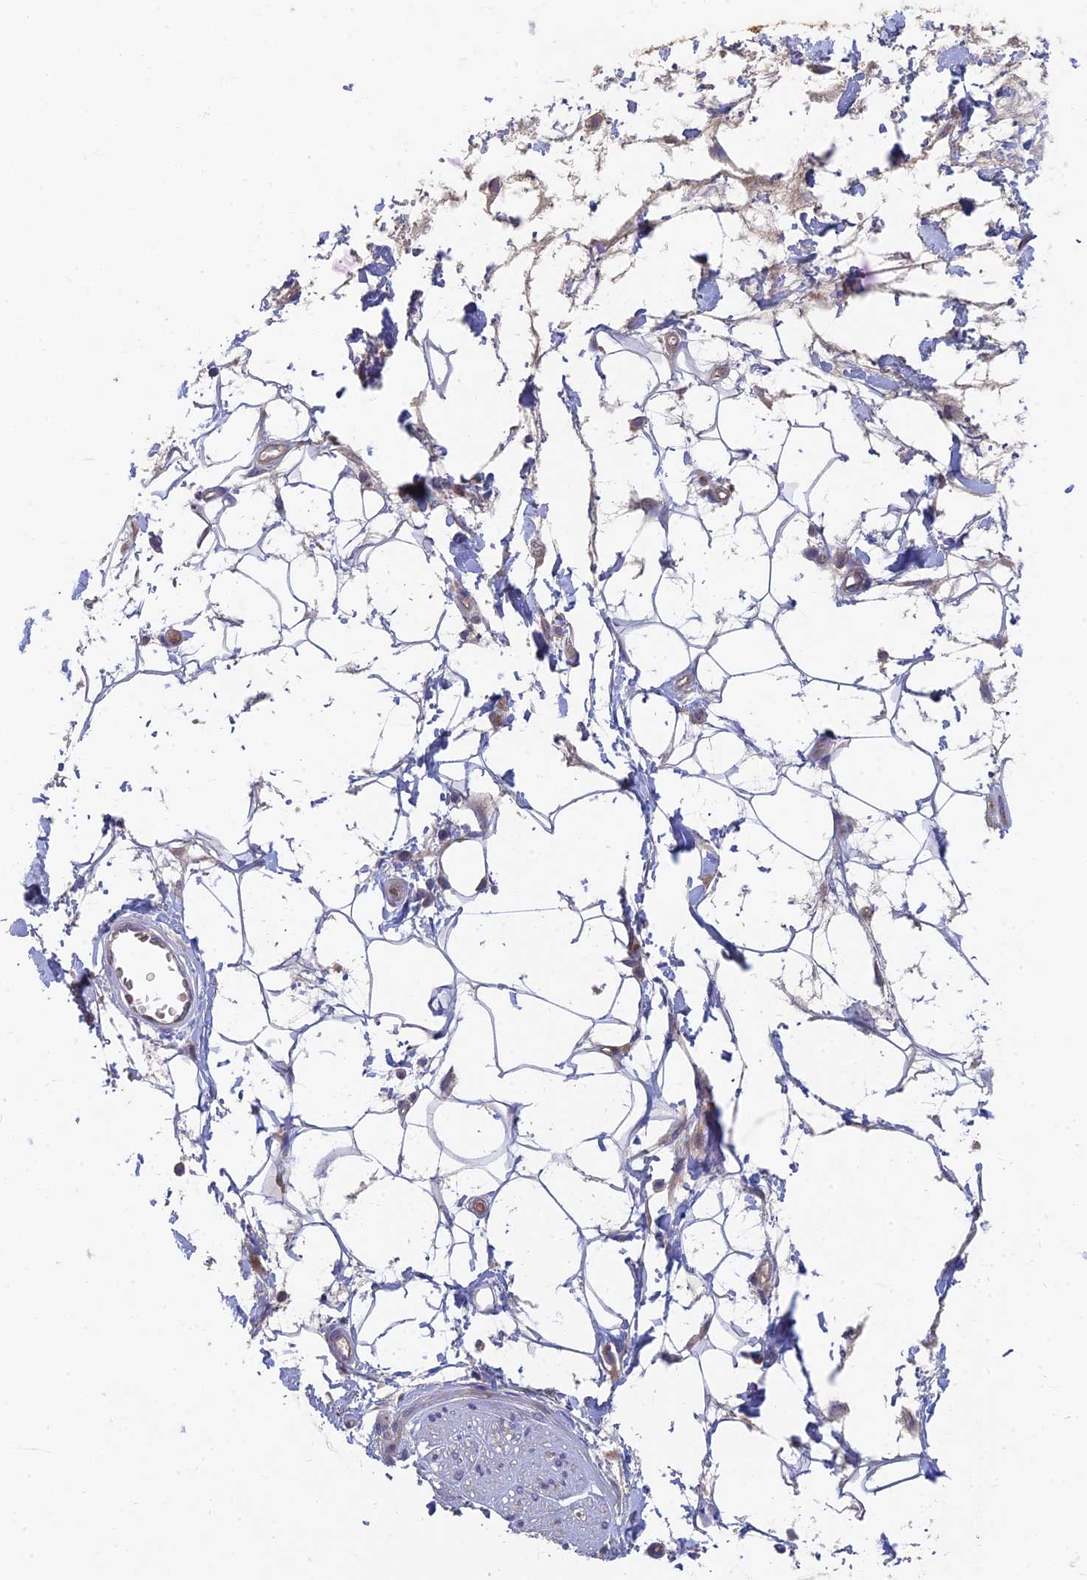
{"staining": {"intensity": "negative", "quantity": "none", "location": "none"}, "tissue": "adipose tissue", "cell_type": "Adipocytes", "image_type": "normal", "snomed": [{"axis": "morphology", "description": "Normal tissue, NOS"}, {"axis": "morphology", "description": "Adenocarcinoma, NOS"}, {"axis": "topography", "description": "Rectum"}, {"axis": "topography", "description": "Vagina"}, {"axis": "topography", "description": "Peripheral nerve tissue"}], "caption": "The histopathology image exhibits no staining of adipocytes in benign adipose tissue.", "gene": "ARRDC1", "patient": {"sex": "female", "age": 71}}